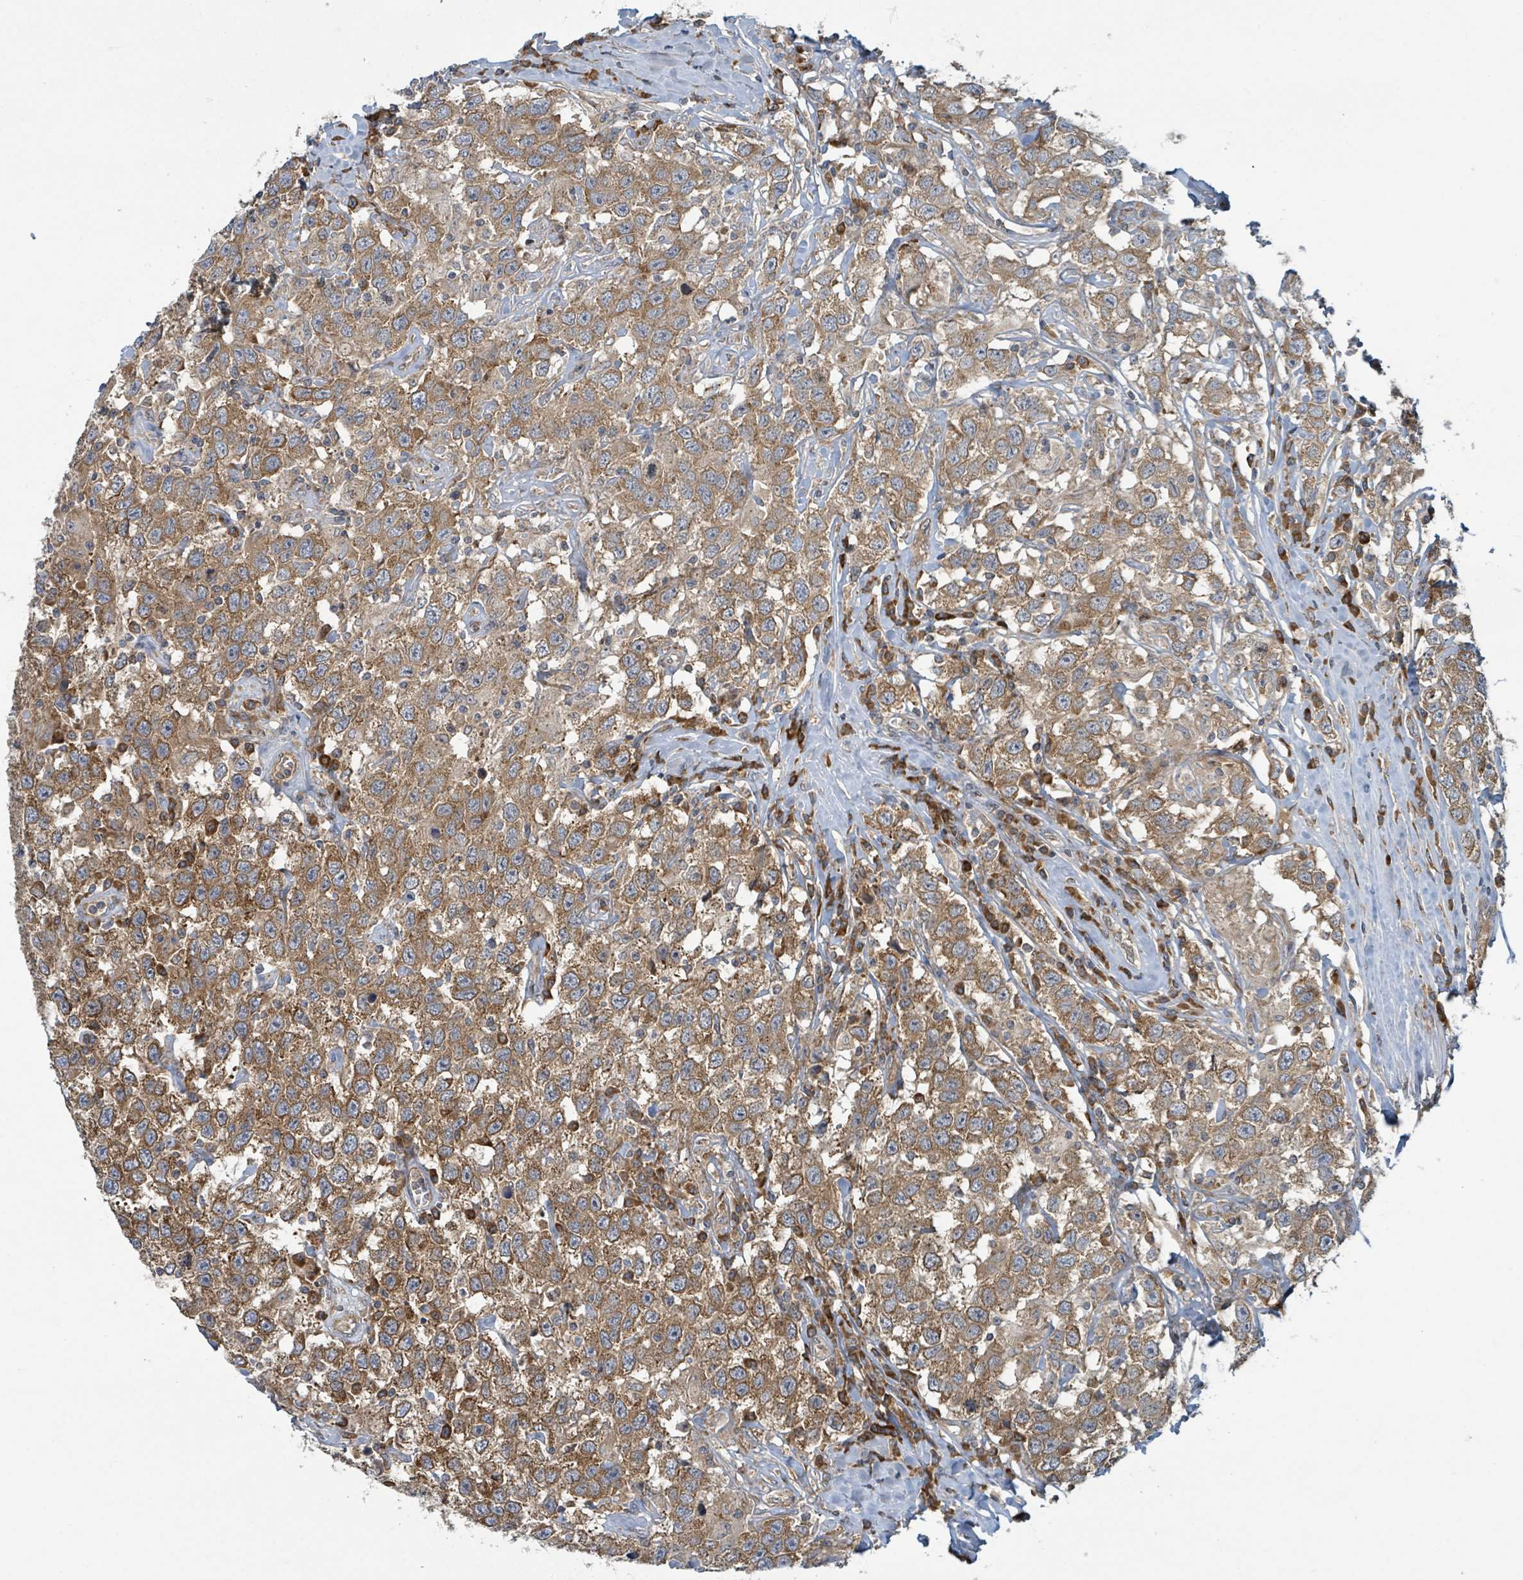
{"staining": {"intensity": "moderate", "quantity": ">75%", "location": "cytoplasmic/membranous"}, "tissue": "testis cancer", "cell_type": "Tumor cells", "image_type": "cancer", "snomed": [{"axis": "morphology", "description": "Seminoma, NOS"}, {"axis": "topography", "description": "Testis"}], "caption": "This photomicrograph shows seminoma (testis) stained with immunohistochemistry (IHC) to label a protein in brown. The cytoplasmic/membranous of tumor cells show moderate positivity for the protein. Nuclei are counter-stained blue.", "gene": "OR51E1", "patient": {"sex": "male", "age": 41}}